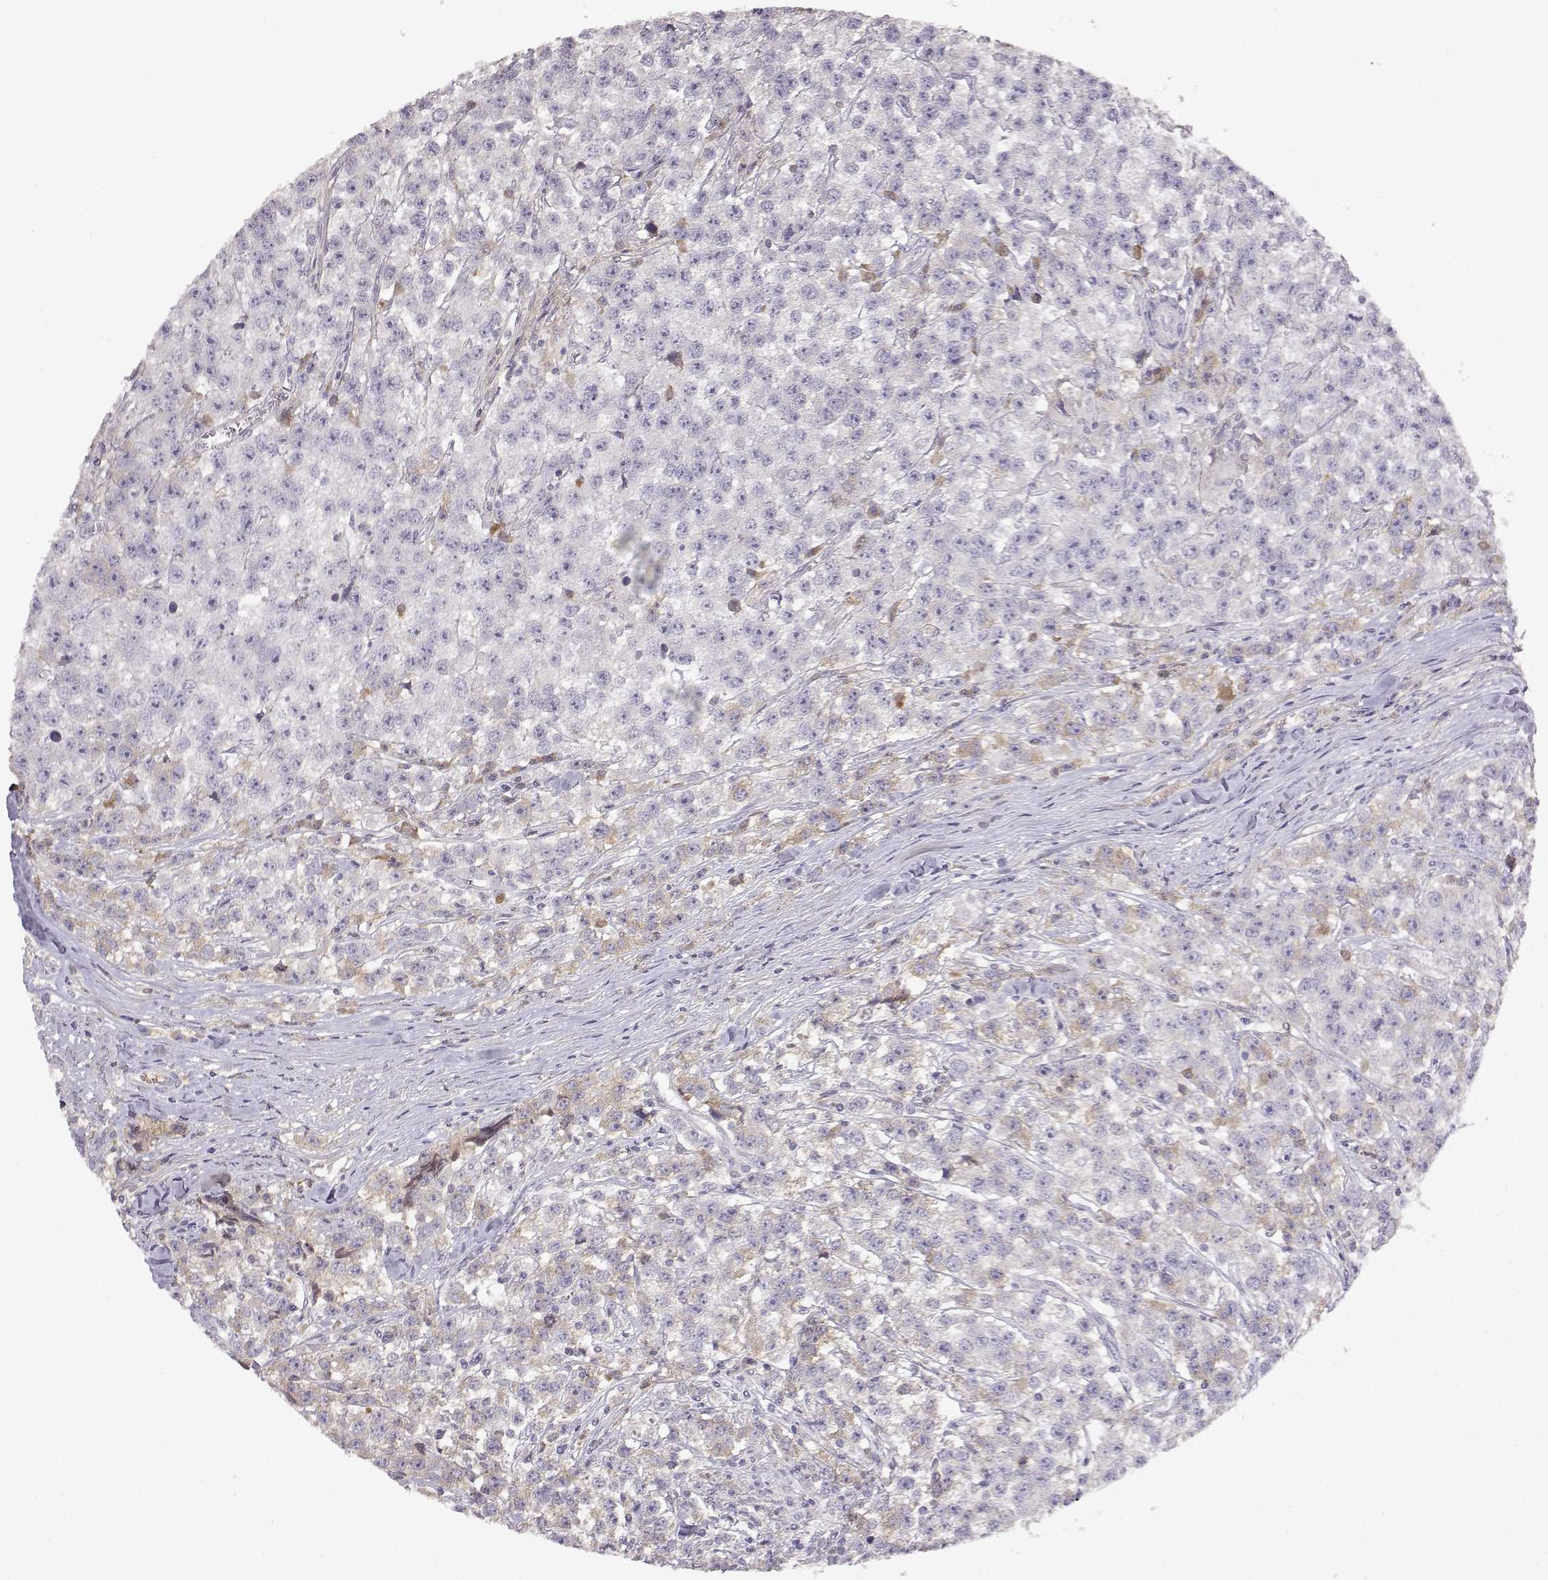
{"staining": {"intensity": "weak", "quantity": "<25%", "location": "cytoplasmic/membranous"}, "tissue": "testis cancer", "cell_type": "Tumor cells", "image_type": "cancer", "snomed": [{"axis": "morphology", "description": "Seminoma, NOS"}, {"axis": "topography", "description": "Testis"}], "caption": "Testis seminoma was stained to show a protein in brown. There is no significant expression in tumor cells.", "gene": "TACR1", "patient": {"sex": "male", "age": 59}}